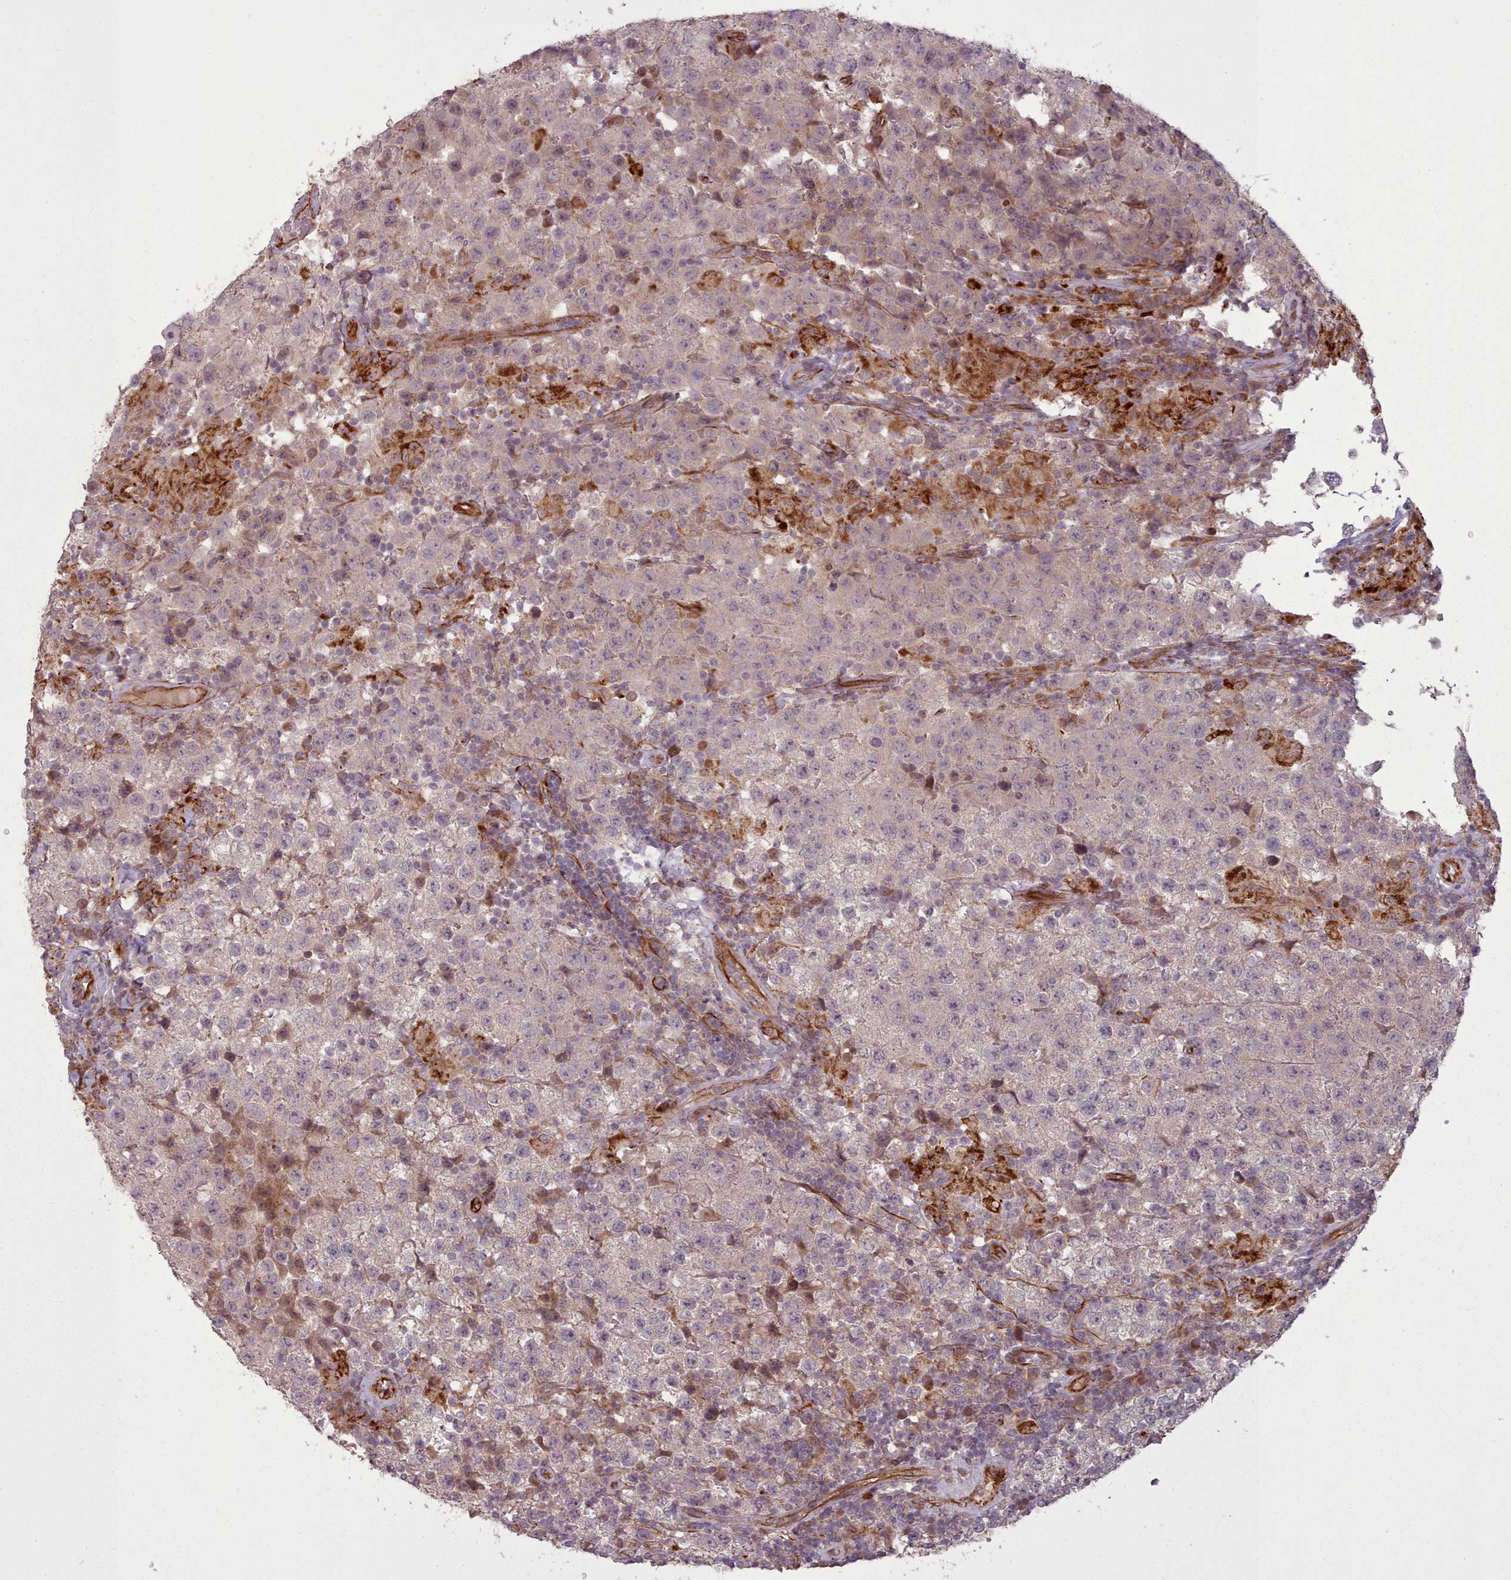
{"staining": {"intensity": "negative", "quantity": "none", "location": "none"}, "tissue": "testis cancer", "cell_type": "Tumor cells", "image_type": "cancer", "snomed": [{"axis": "morphology", "description": "Seminoma, NOS"}, {"axis": "morphology", "description": "Carcinoma, Embryonal, NOS"}, {"axis": "topography", "description": "Testis"}], "caption": "High power microscopy histopathology image of an immunohistochemistry (IHC) photomicrograph of testis seminoma, revealing no significant staining in tumor cells.", "gene": "GBGT1", "patient": {"sex": "male", "age": 41}}